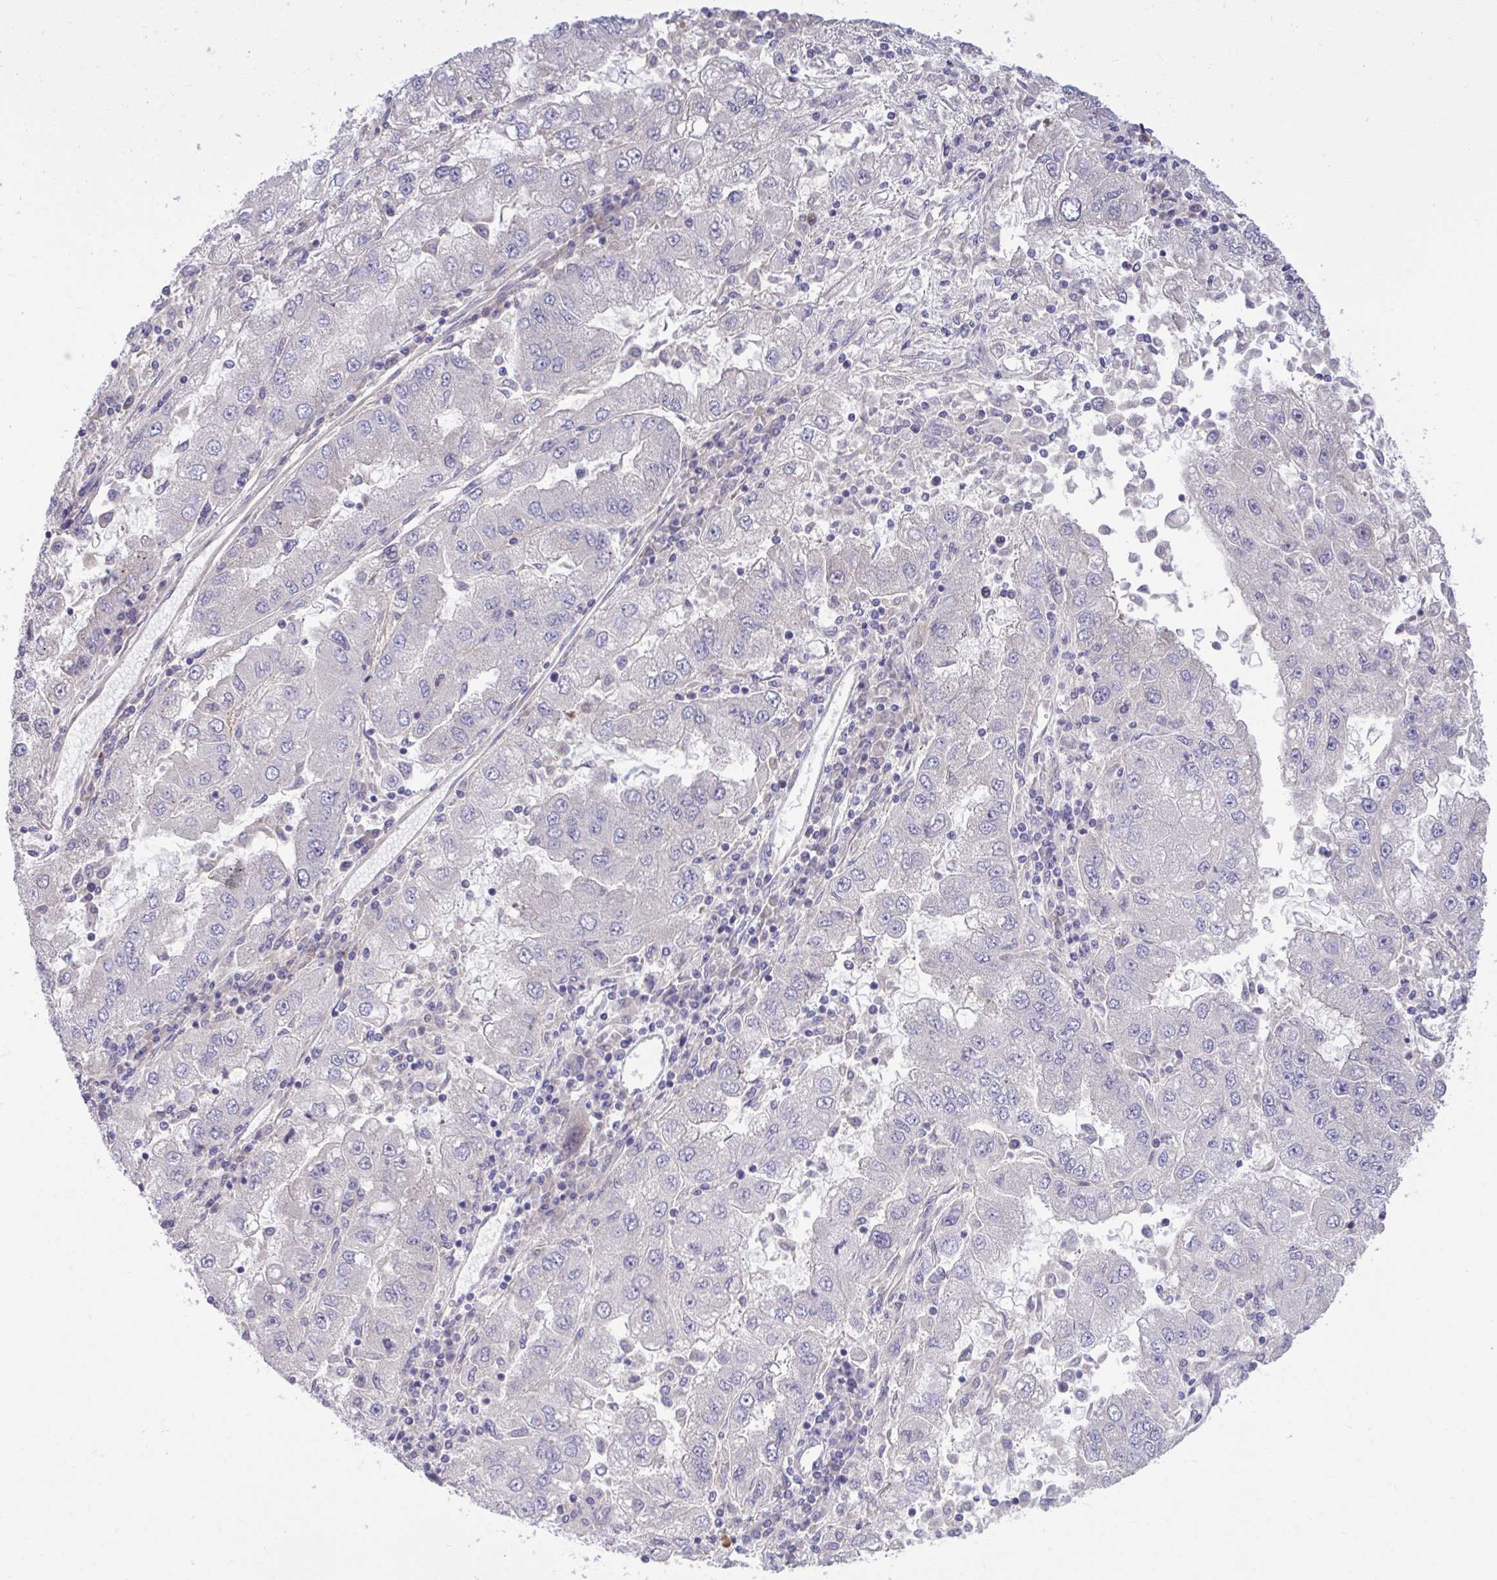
{"staining": {"intensity": "negative", "quantity": "none", "location": "none"}, "tissue": "lung cancer", "cell_type": "Tumor cells", "image_type": "cancer", "snomed": [{"axis": "morphology", "description": "Adenocarcinoma, NOS"}, {"axis": "morphology", "description": "Adenocarcinoma primary or metastatic"}, {"axis": "topography", "description": "Lung"}], "caption": "The histopathology image demonstrates no staining of tumor cells in lung cancer (adenocarcinoma primary or metastatic). The staining was performed using DAB to visualize the protein expression in brown, while the nuclei were stained in blue with hematoxylin (Magnification: 20x).", "gene": "HMBOX1", "patient": {"sex": "male", "age": 74}}